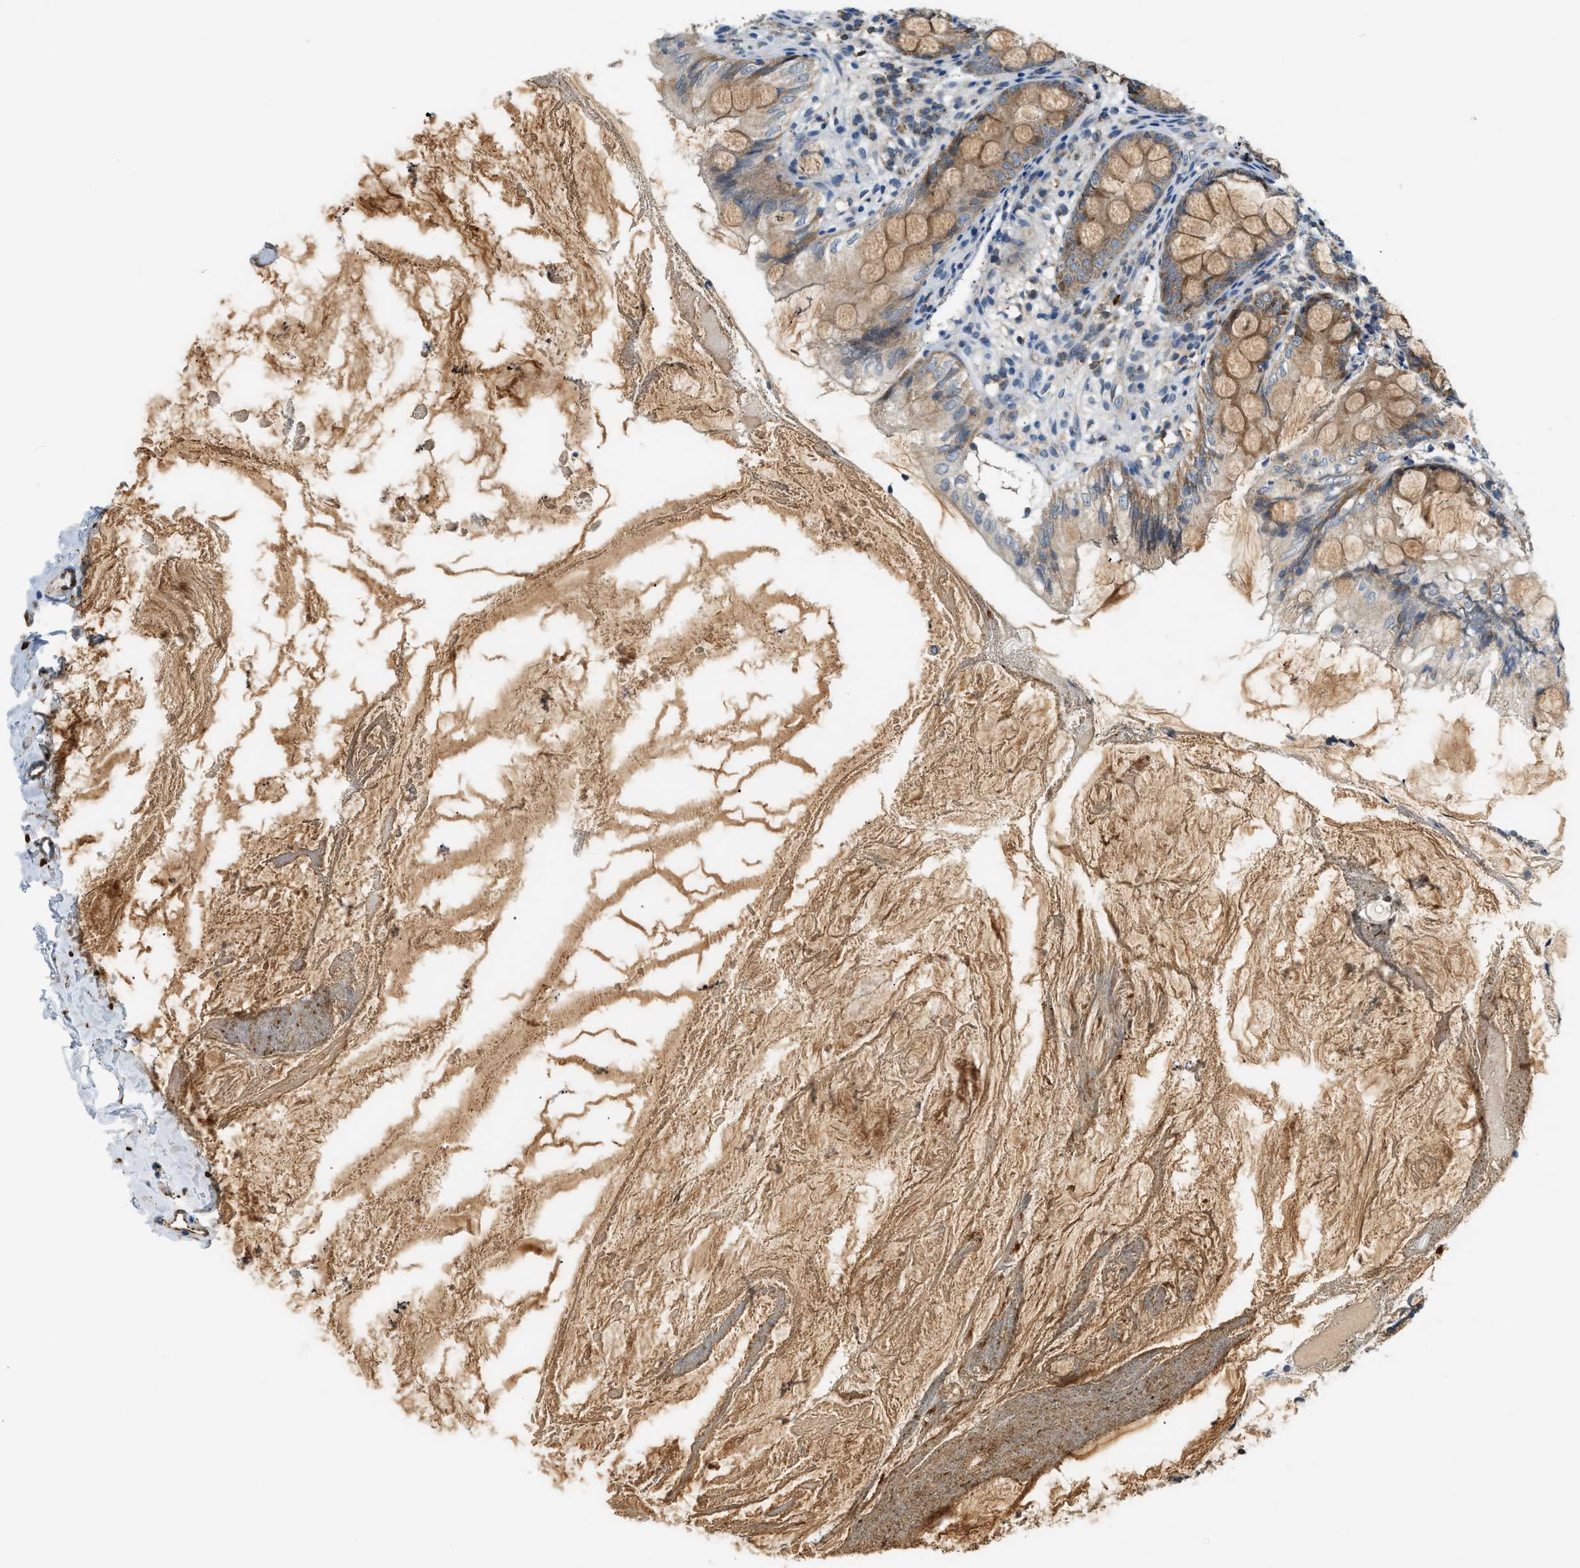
{"staining": {"intensity": "moderate", "quantity": ">75%", "location": "cytoplasmic/membranous"}, "tissue": "appendix", "cell_type": "Glandular cells", "image_type": "normal", "snomed": [{"axis": "morphology", "description": "Normal tissue, NOS"}, {"axis": "topography", "description": "Appendix"}], "caption": "Immunohistochemical staining of unremarkable appendix reveals medium levels of moderate cytoplasmic/membranous staining in about >75% of glandular cells.", "gene": "PIGG", "patient": {"sex": "female", "age": 77}}